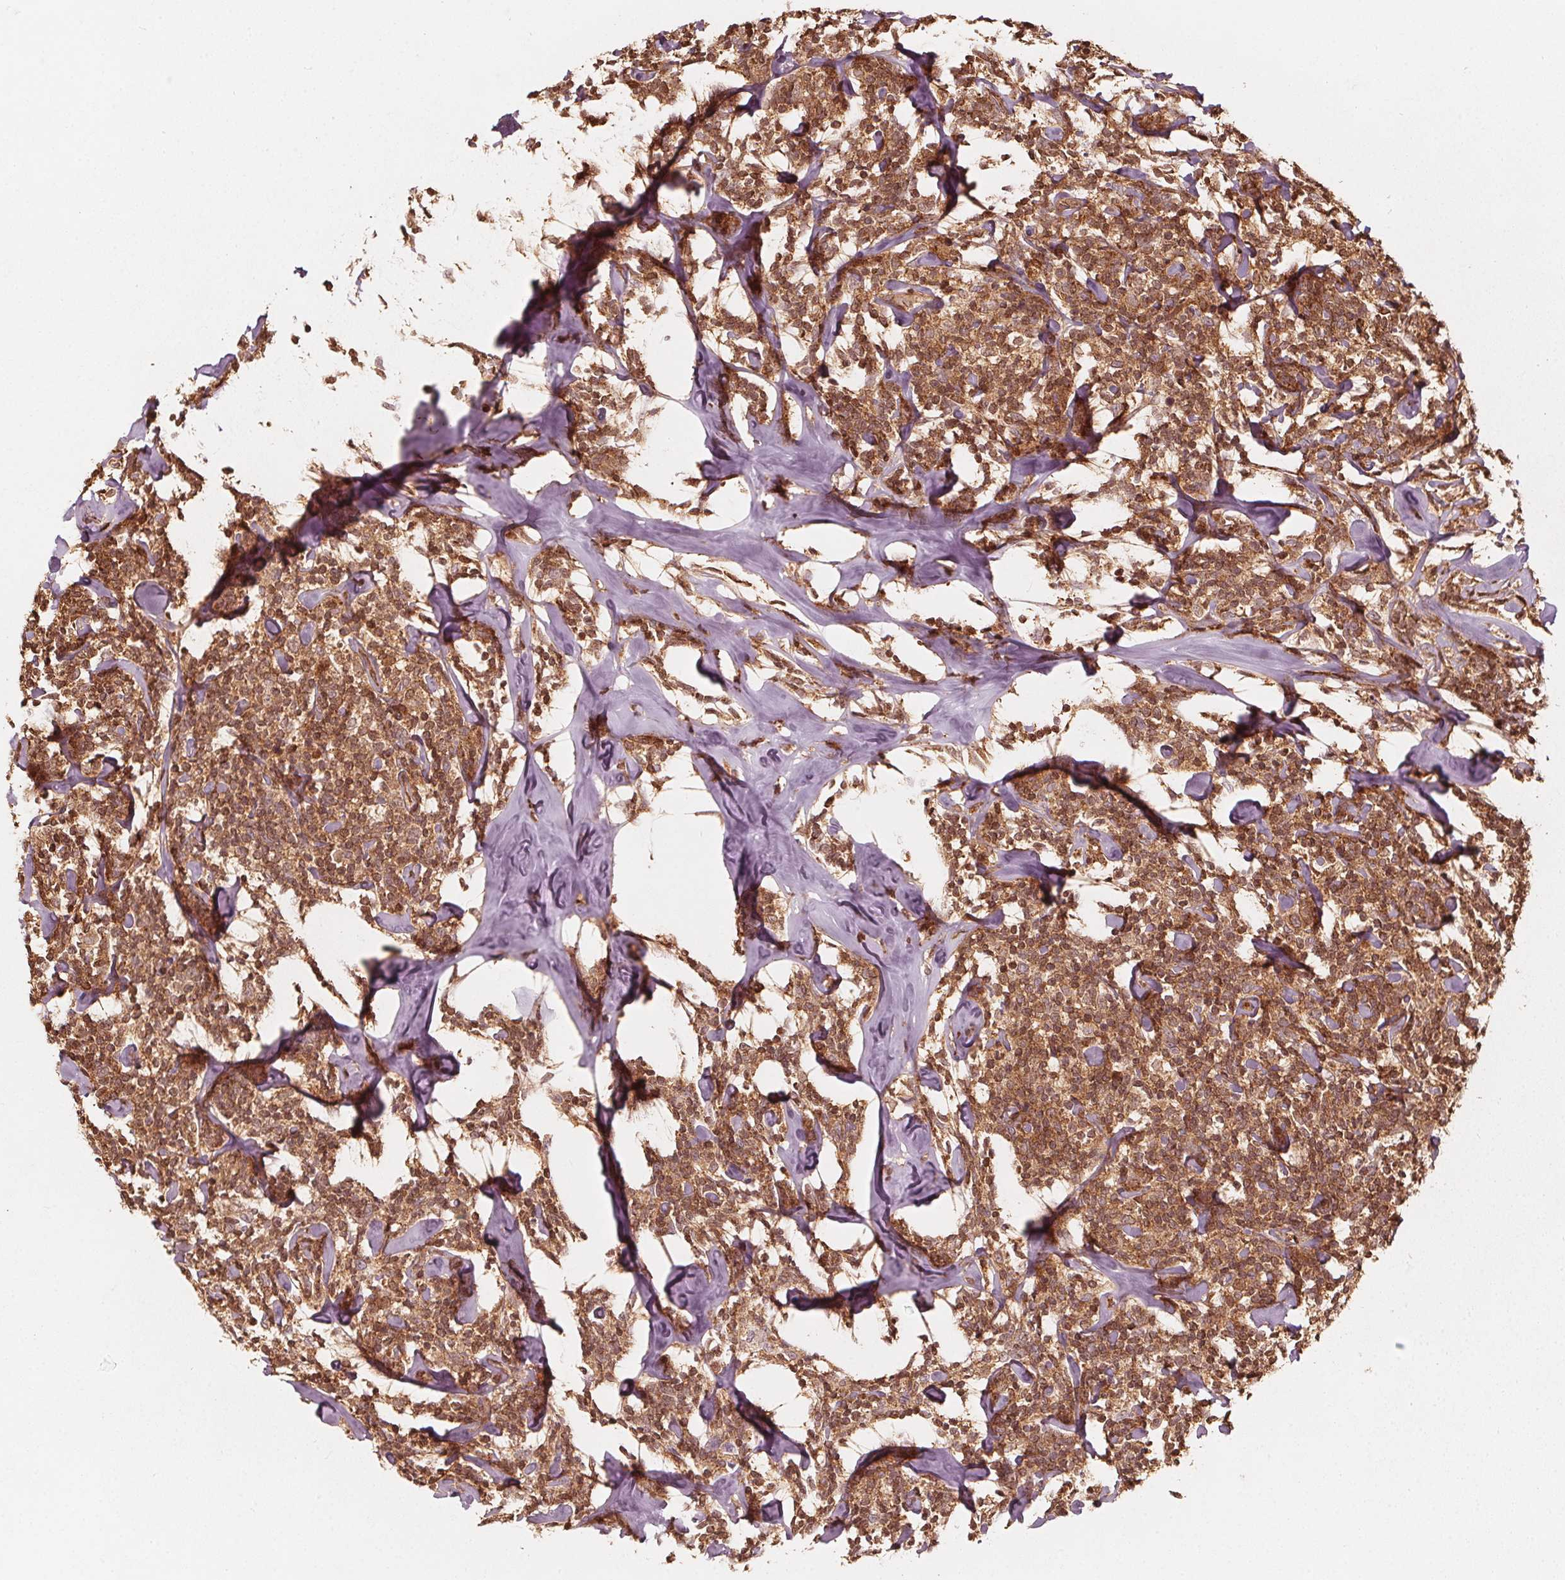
{"staining": {"intensity": "moderate", "quantity": ">75%", "location": "cytoplasmic/membranous,nuclear"}, "tissue": "lymphoma", "cell_type": "Tumor cells", "image_type": "cancer", "snomed": [{"axis": "morphology", "description": "Malignant lymphoma, non-Hodgkin's type, Low grade"}, {"axis": "topography", "description": "Lymph node"}], "caption": "Immunohistochemical staining of low-grade malignant lymphoma, non-Hodgkin's type reveals moderate cytoplasmic/membranous and nuclear protein staining in approximately >75% of tumor cells.", "gene": "AIP", "patient": {"sex": "female", "age": 56}}